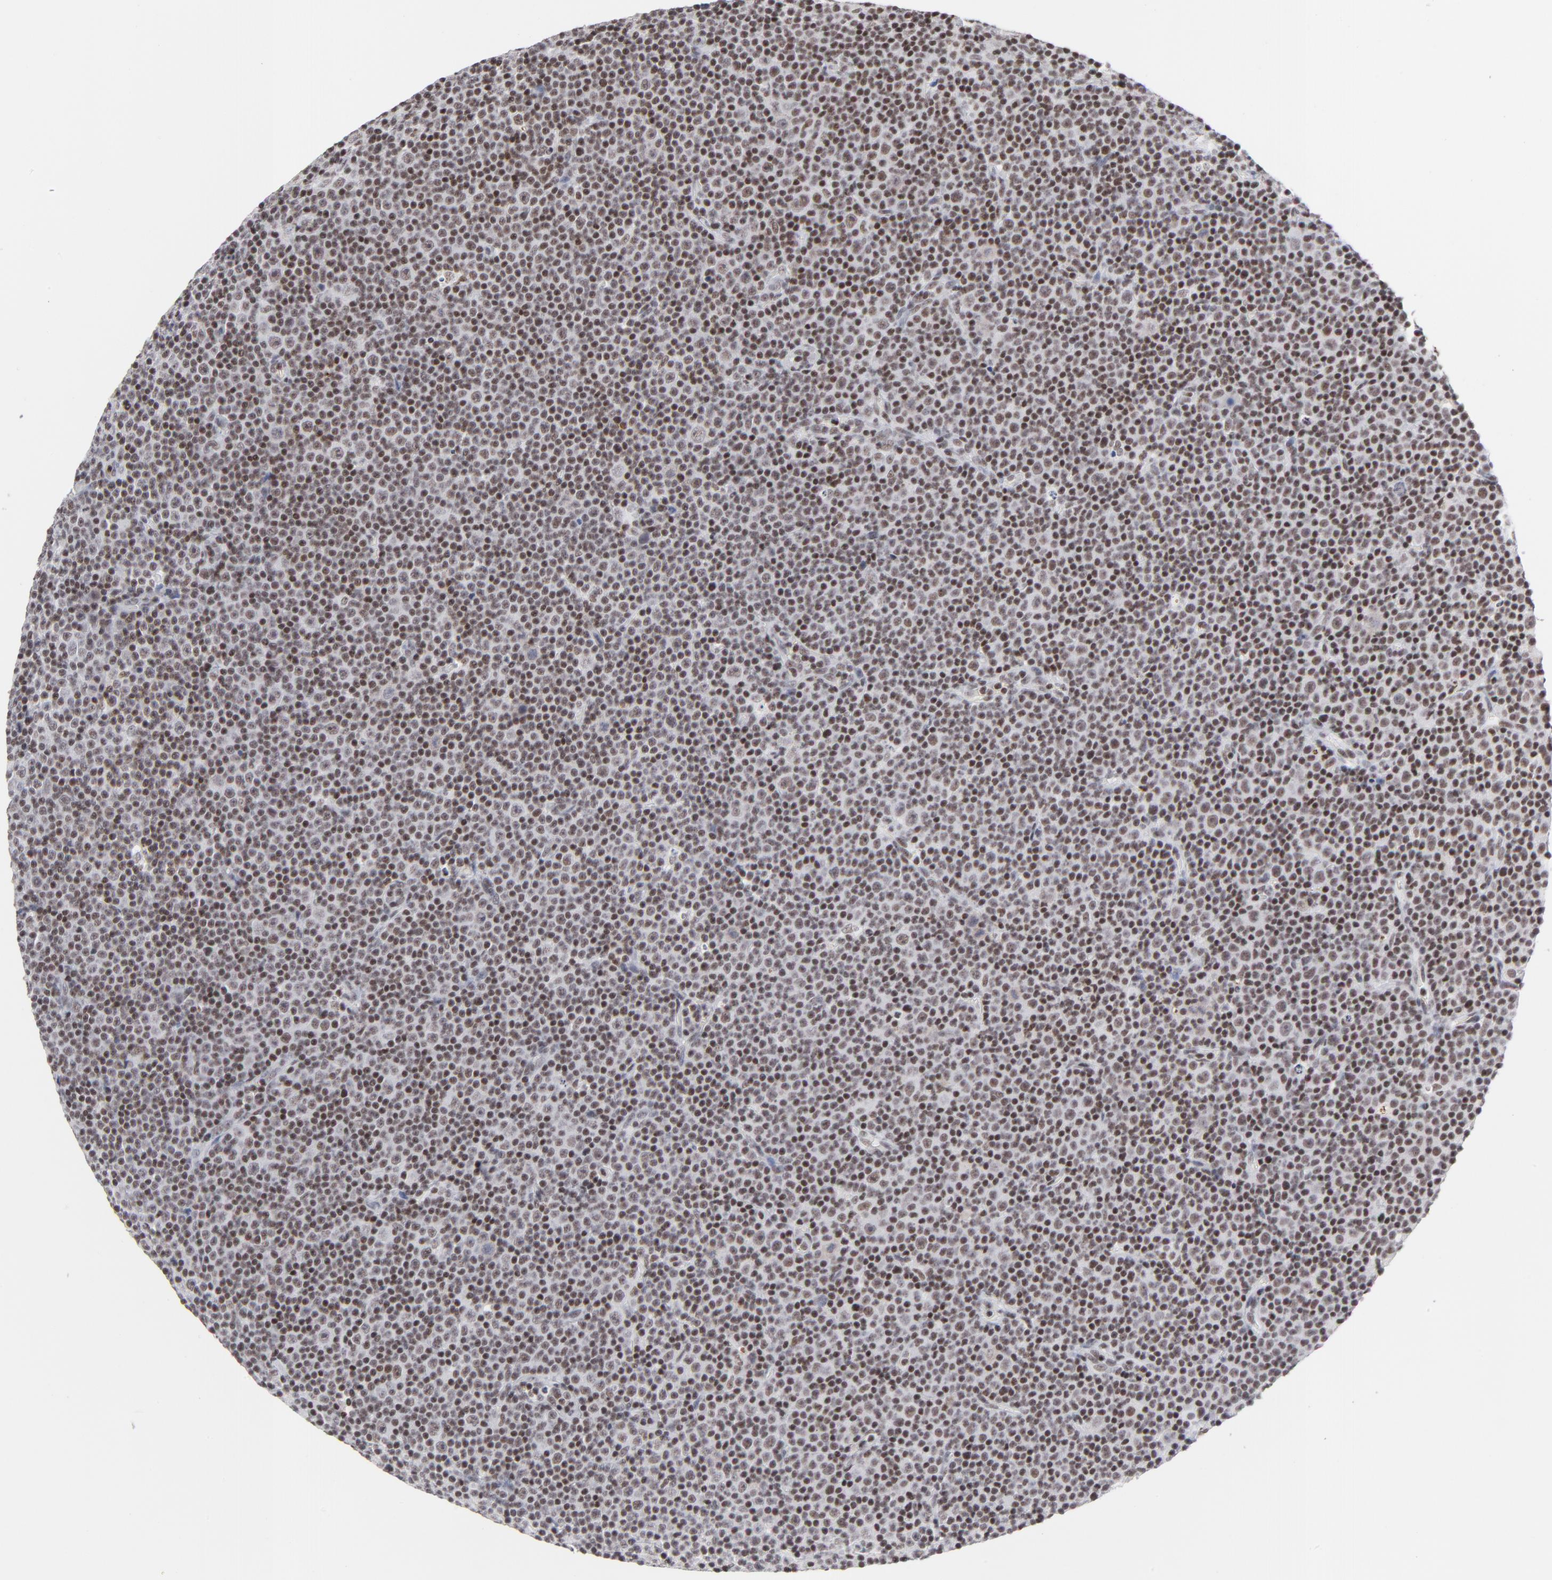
{"staining": {"intensity": "weak", "quantity": ">75%", "location": "nuclear"}, "tissue": "lymphoma", "cell_type": "Tumor cells", "image_type": "cancer", "snomed": [{"axis": "morphology", "description": "Malignant lymphoma, non-Hodgkin's type, Low grade"}, {"axis": "topography", "description": "Lymph node"}], "caption": "Immunohistochemistry (IHC) image of neoplastic tissue: lymphoma stained using IHC exhibits low levels of weak protein expression localized specifically in the nuclear of tumor cells, appearing as a nuclear brown color.", "gene": "ZNF143", "patient": {"sex": "female", "age": 67}}